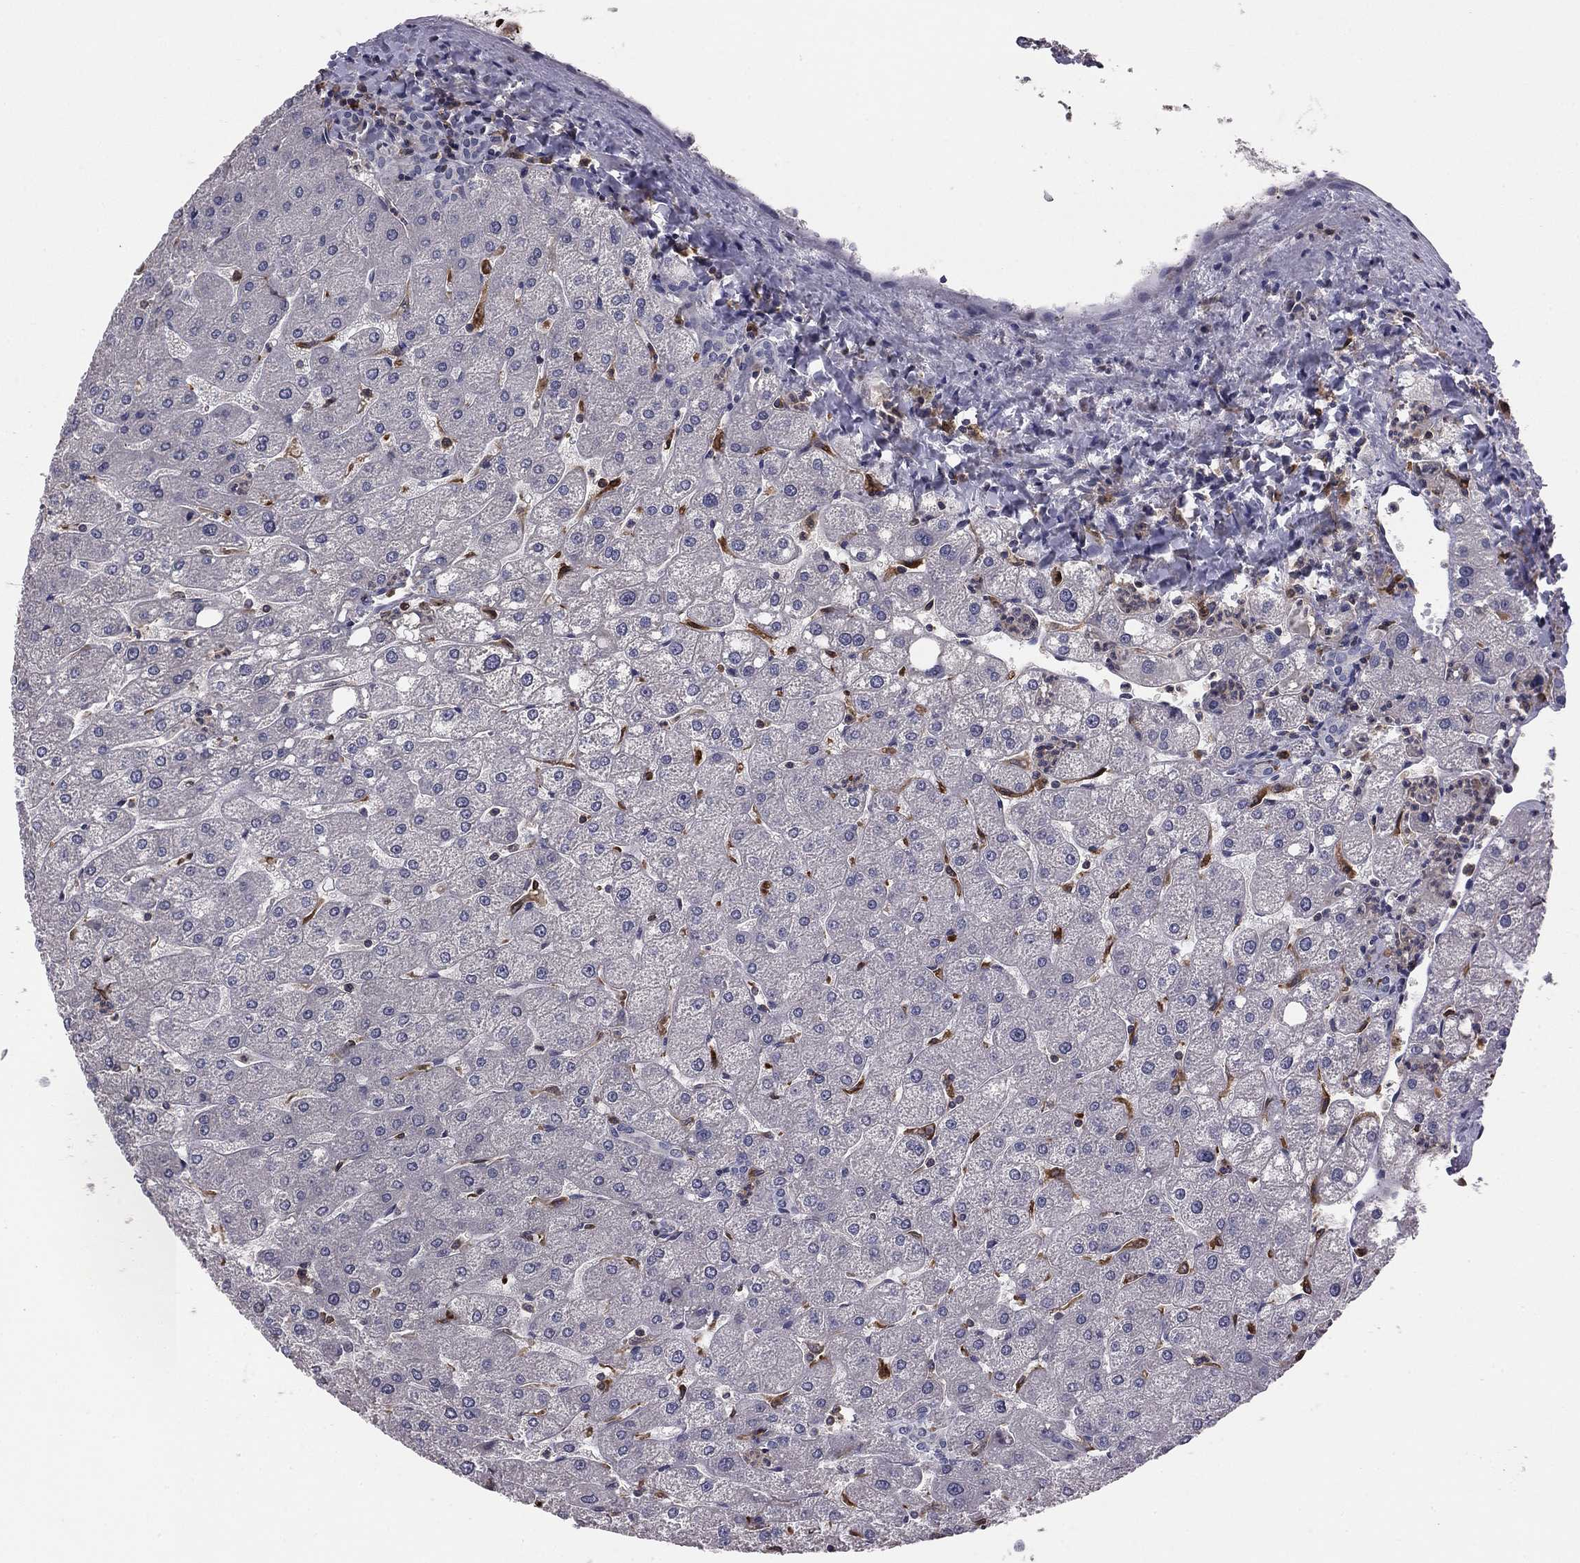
{"staining": {"intensity": "negative", "quantity": "none", "location": "none"}, "tissue": "liver", "cell_type": "Cholangiocytes", "image_type": "normal", "snomed": [{"axis": "morphology", "description": "Normal tissue, NOS"}, {"axis": "topography", "description": "Liver"}], "caption": "Immunohistochemical staining of unremarkable human liver shows no significant positivity in cholangiocytes. The staining is performed using DAB (3,3'-diaminobenzidine) brown chromogen with nuclei counter-stained in using hematoxylin.", "gene": "PLCB2", "patient": {"sex": "male", "age": 67}}